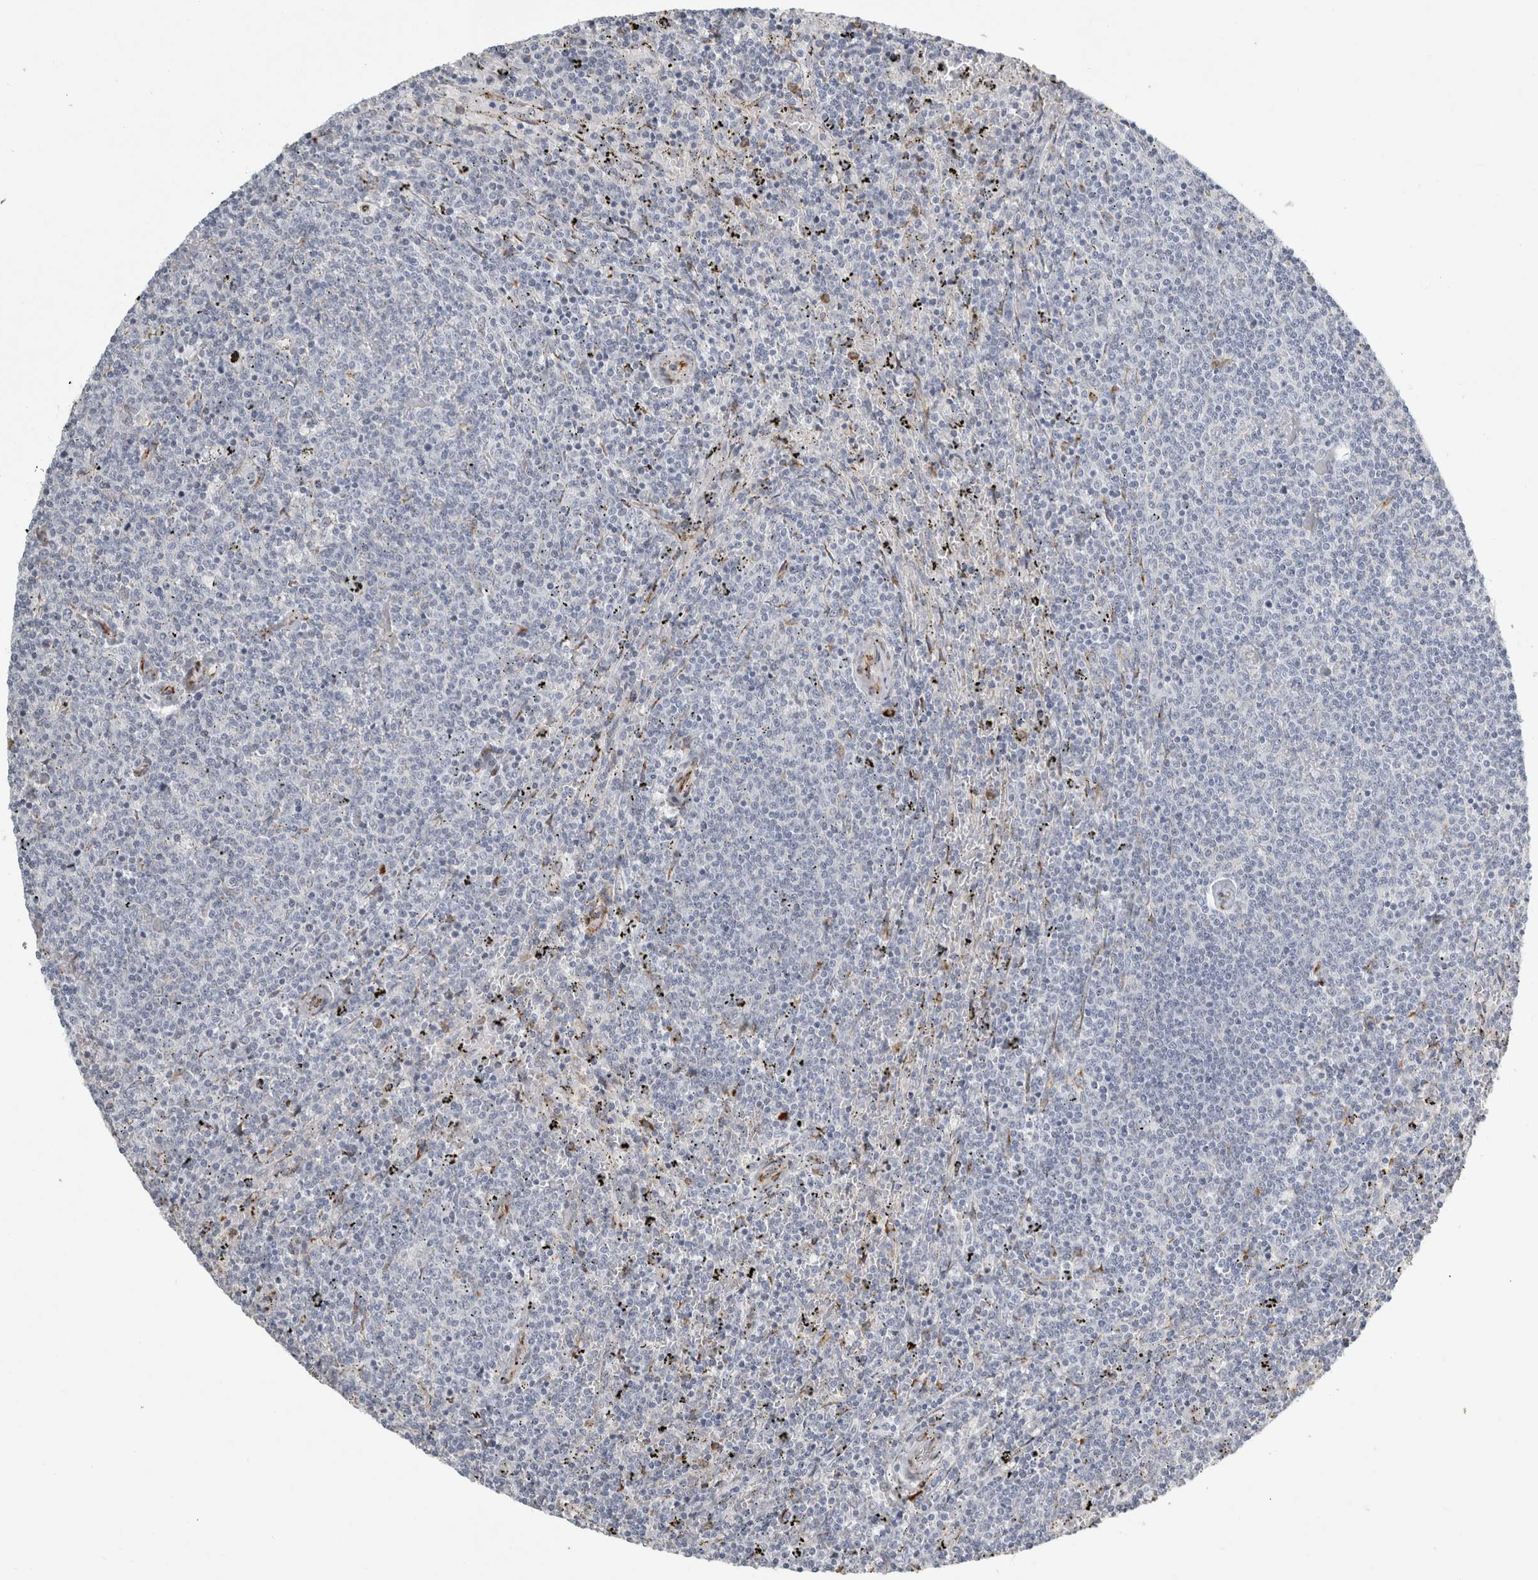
{"staining": {"intensity": "negative", "quantity": "none", "location": "none"}, "tissue": "lymphoma", "cell_type": "Tumor cells", "image_type": "cancer", "snomed": [{"axis": "morphology", "description": "Malignant lymphoma, non-Hodgkin's type, Low grade"}, {"axis": "topography", "description": "Spleen"}], "caption": "Image shows no protein expression in tumor cells of low-grade malignant lymphoma, non-Hodgkin's type tissue.", "gene": "OSTN", "patient": {"sex": "female", "age": 50}}